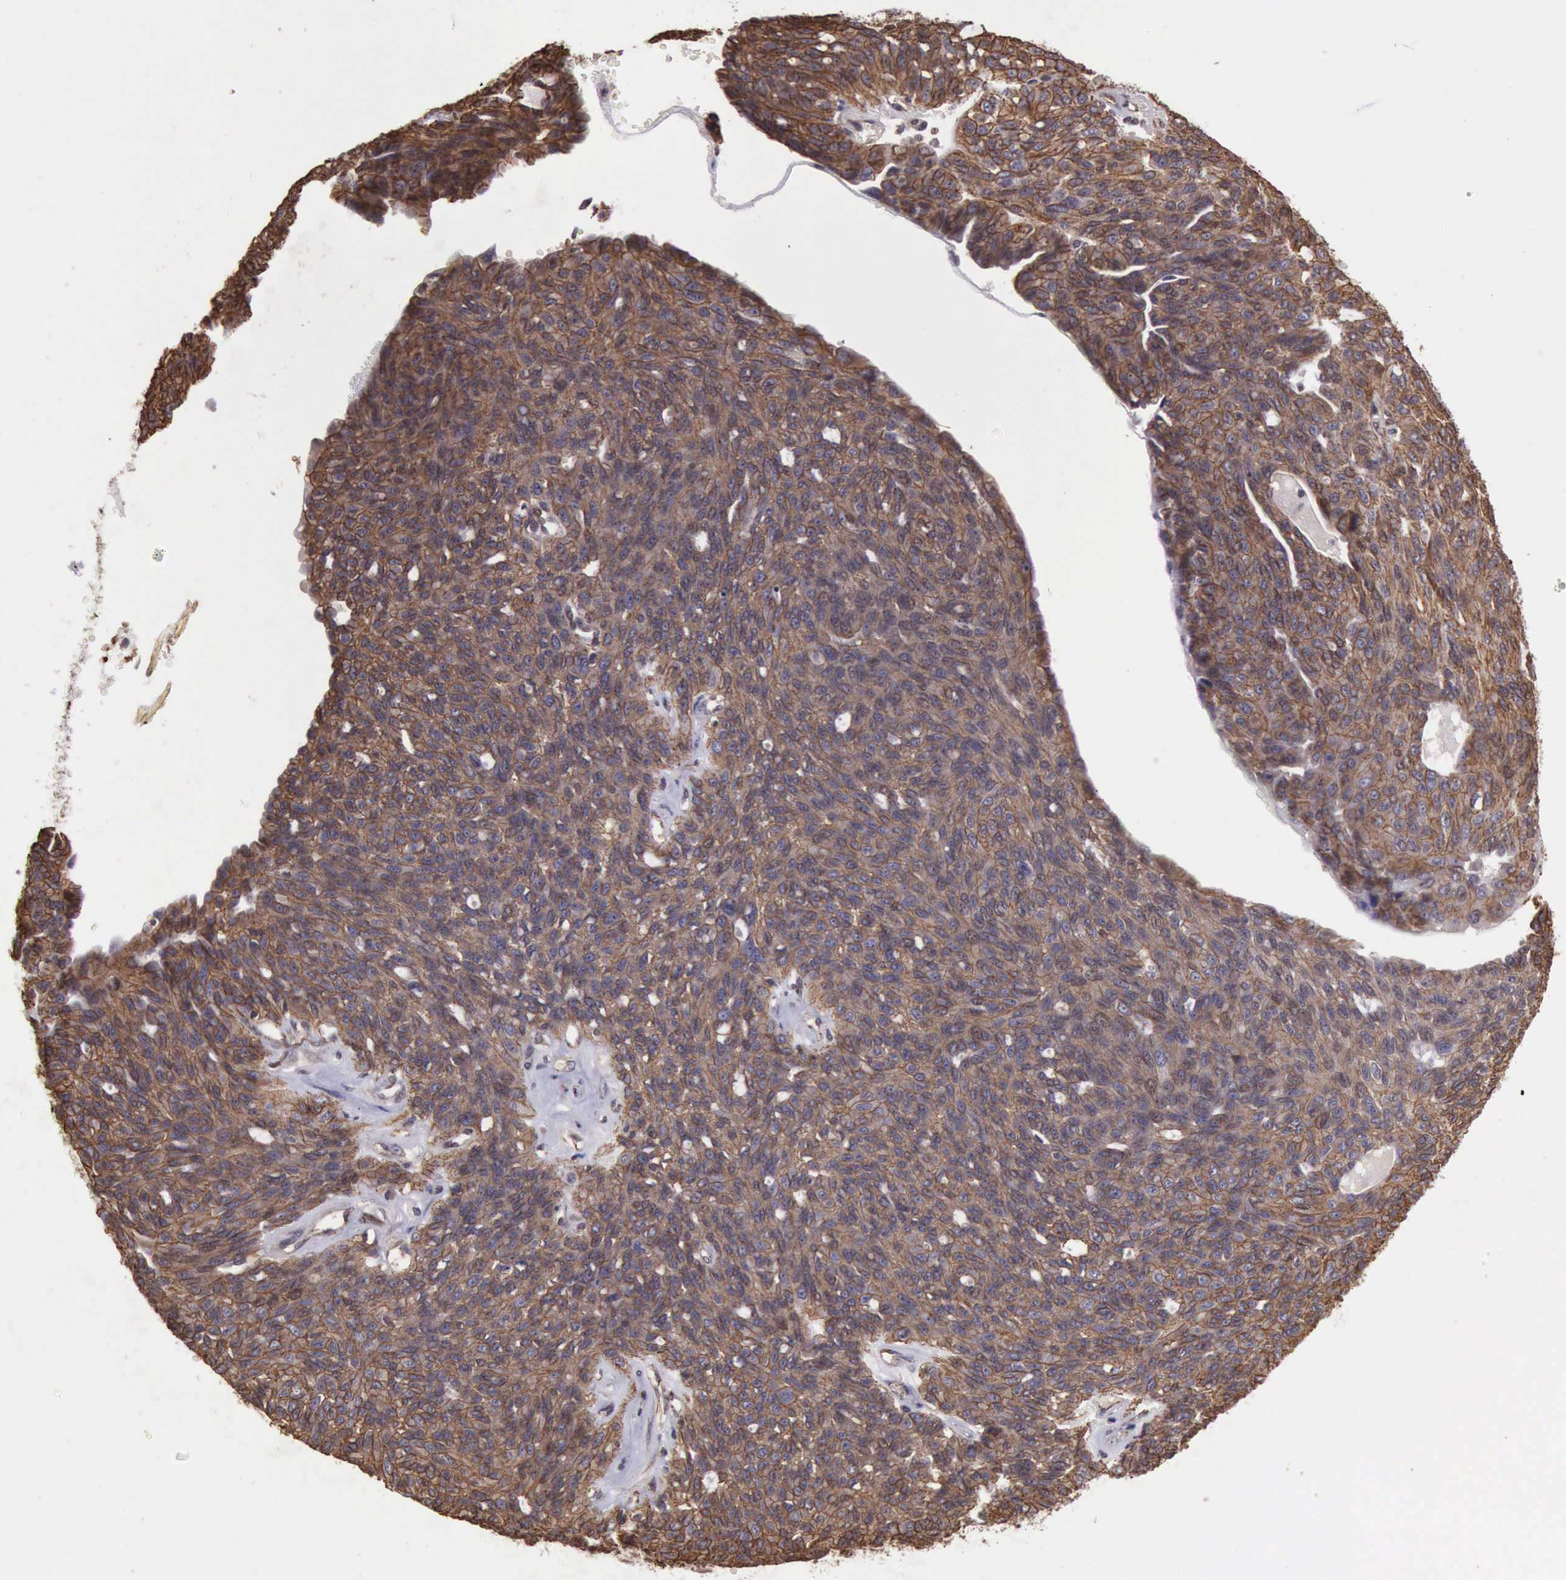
{"staining": {"intensity": "moderate", "quantity": ">75%", "location": "cytoplasmic/membranous"}, "tissue": "ovarian cancer", "cell_type": "Tumor cells", "image_type": "cancer", "snomed": [{"axis": "morphology", "description": "Carcinoma, endometroid"}, {"axis": "topography", "description": "Ovary"}], "caption": "There is medium levels of moderate cytoplasmic/membranous staining in tumor cells of ovarian cancer, as demonstrated by immunohistochemical staining (brown color).", "gene": "CTNNB1", "patient": {"sex": "female", "age": 60}}